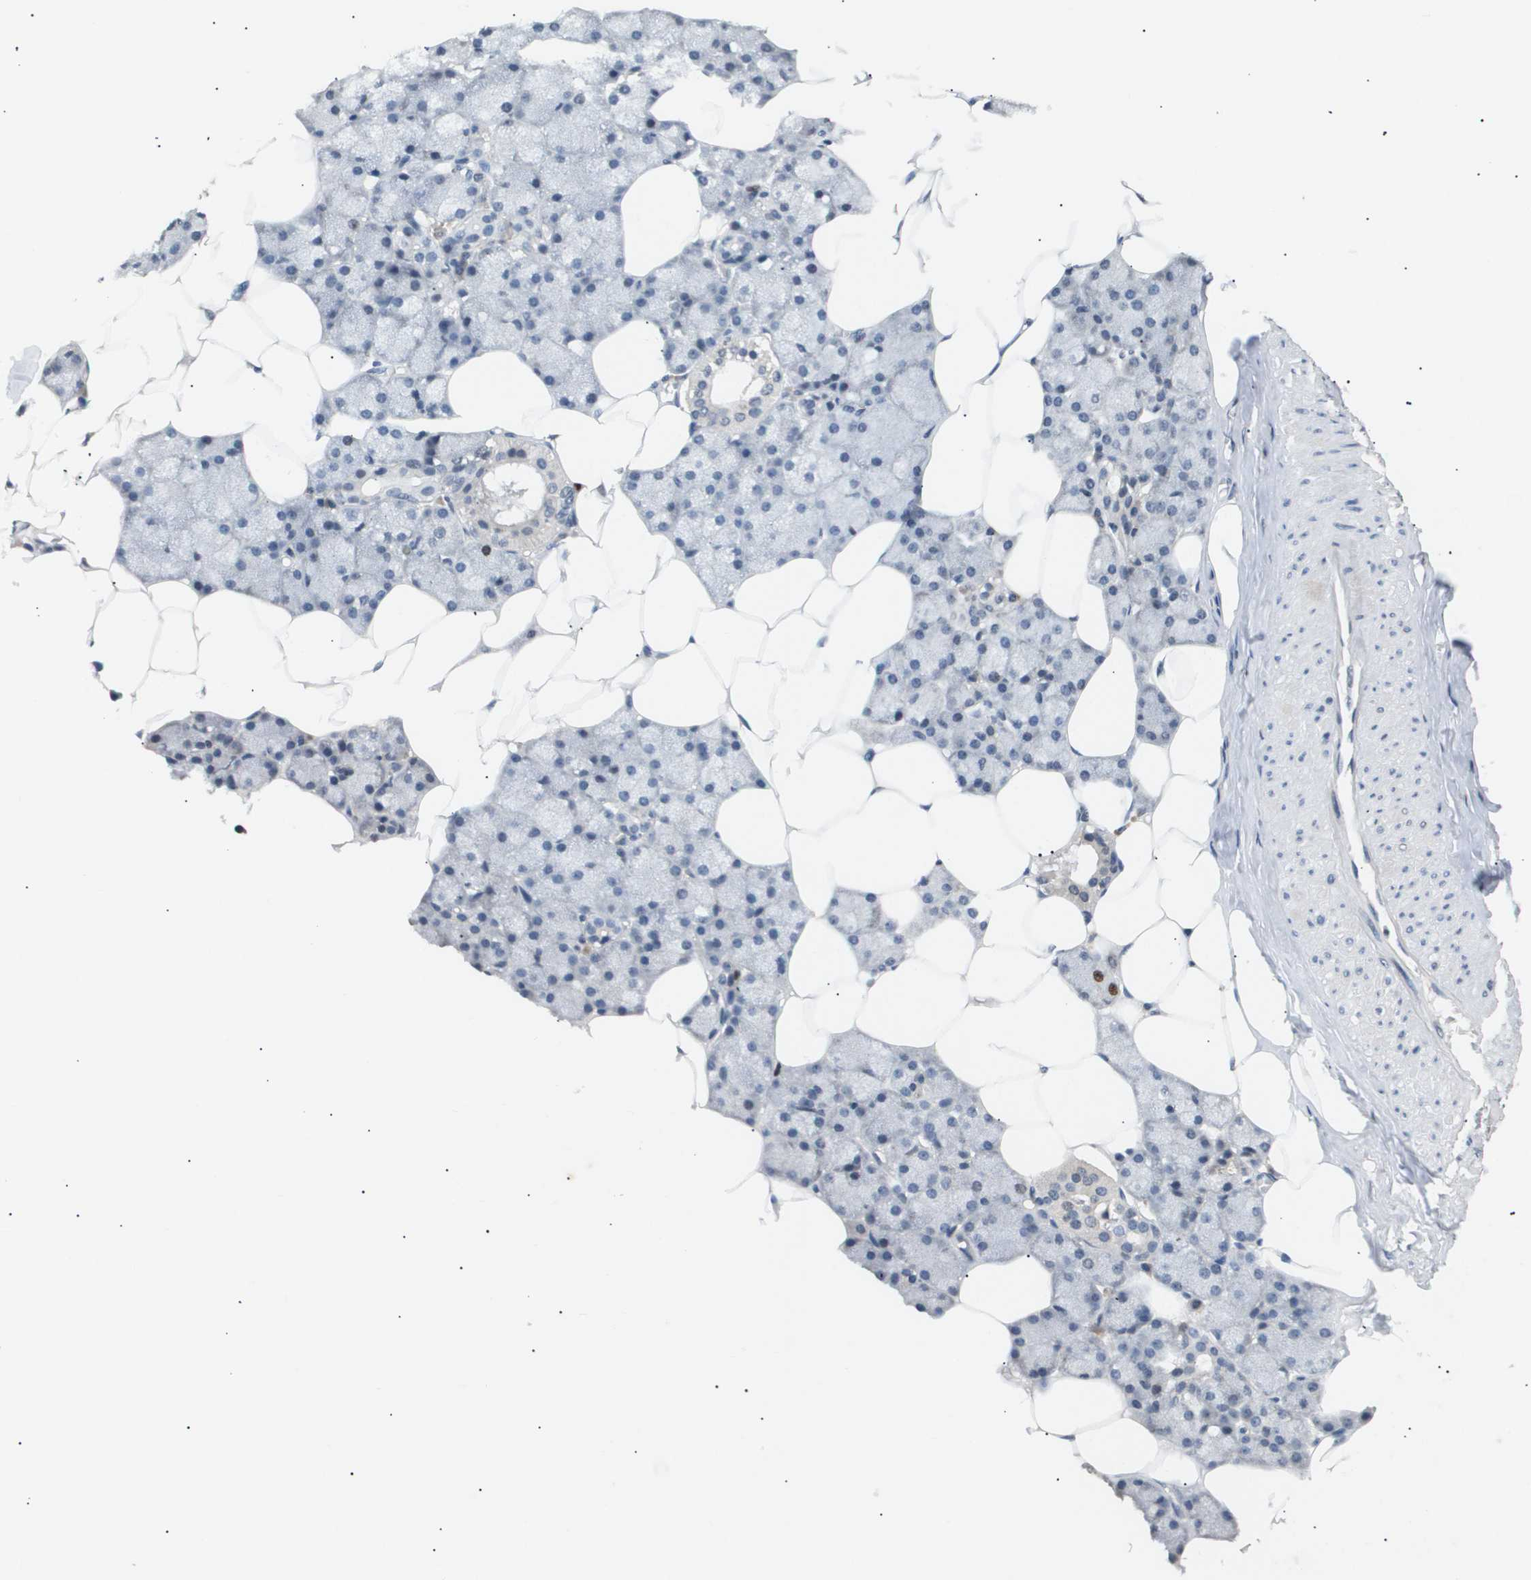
{"staining": {"intensity": "strong", "quantity": "<25%", "location": "nuclear"}, "tissue": "salivary gland", "cell_type": "Glandular cells", "image_type": "normal", "snomed": [{"axis": "morphology", "description": "Normal tissue, NOS"}, {"axis": "topography", "description": "Salivary gland"}], "caption": "Immunohistochemical staining of unremarkable salivary gland shows <25% levels of strong nuclear protein positivity in approximately <25% of glandular cells.", "gene": "ANAPC2", "patient": {"sex": "male", "age": 62}}